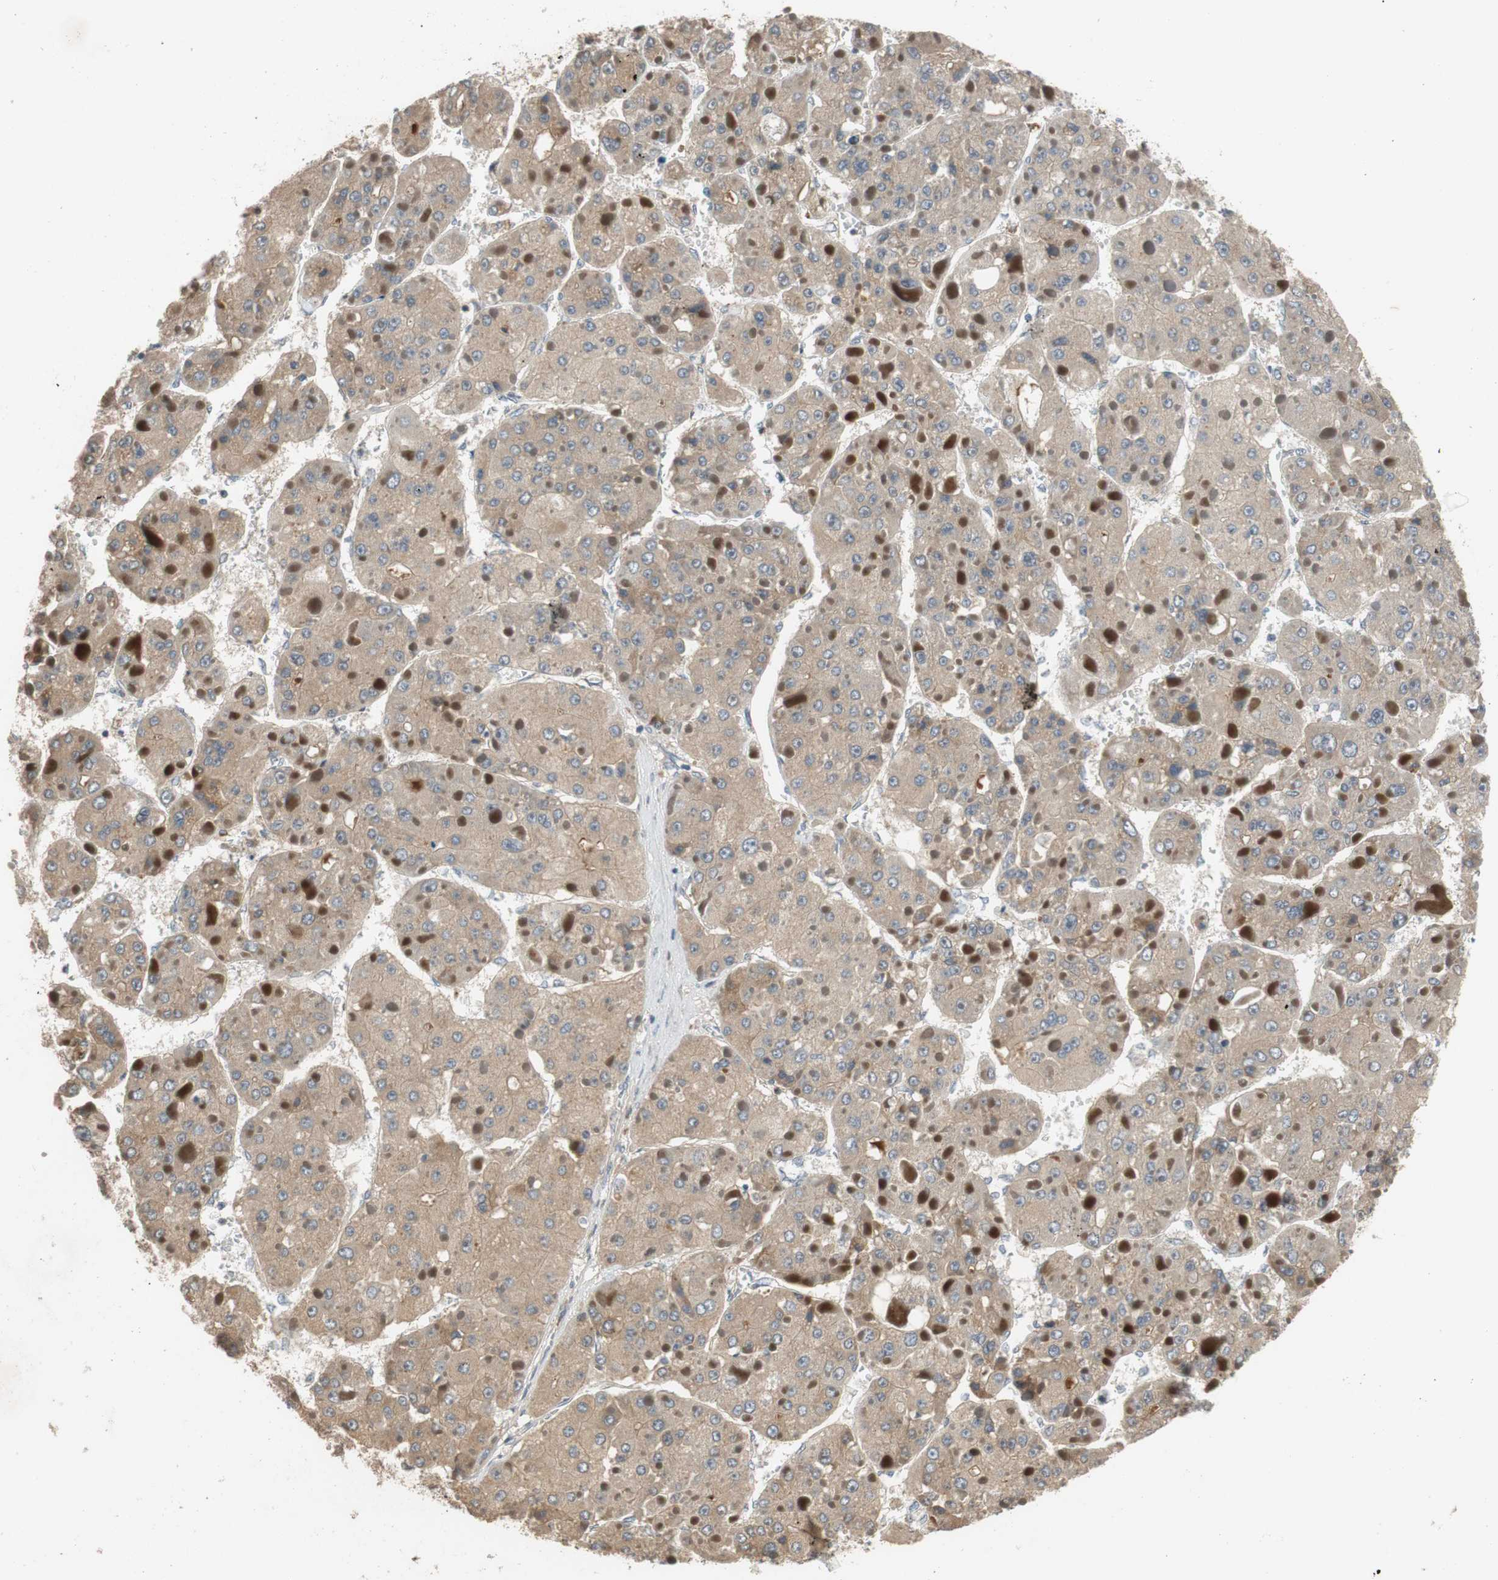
{"staining": {"intensity": "weak", "quantity": ">75%", "location": "cytoplasmic/membranous"}, "tissue": "liver cancer", "cell_type": "Tumor cells", "image_type": "cancer", "snomed": [{"axis": "morphology", "description": "Carcinoma, Hepatocellular, NOS"}, {"axis": "topography", "description": "Liver"}], "caption": "Liver cancer stained with DAB (3,3'-diaminobenzidine) immunohistochemistry (IHC) exhibits low levels of weak cytoplasmic/membranous staining in approximately >75% of tumor cells.", "gene": "C4A", "patient": {"sex": "female", "age": 73}}